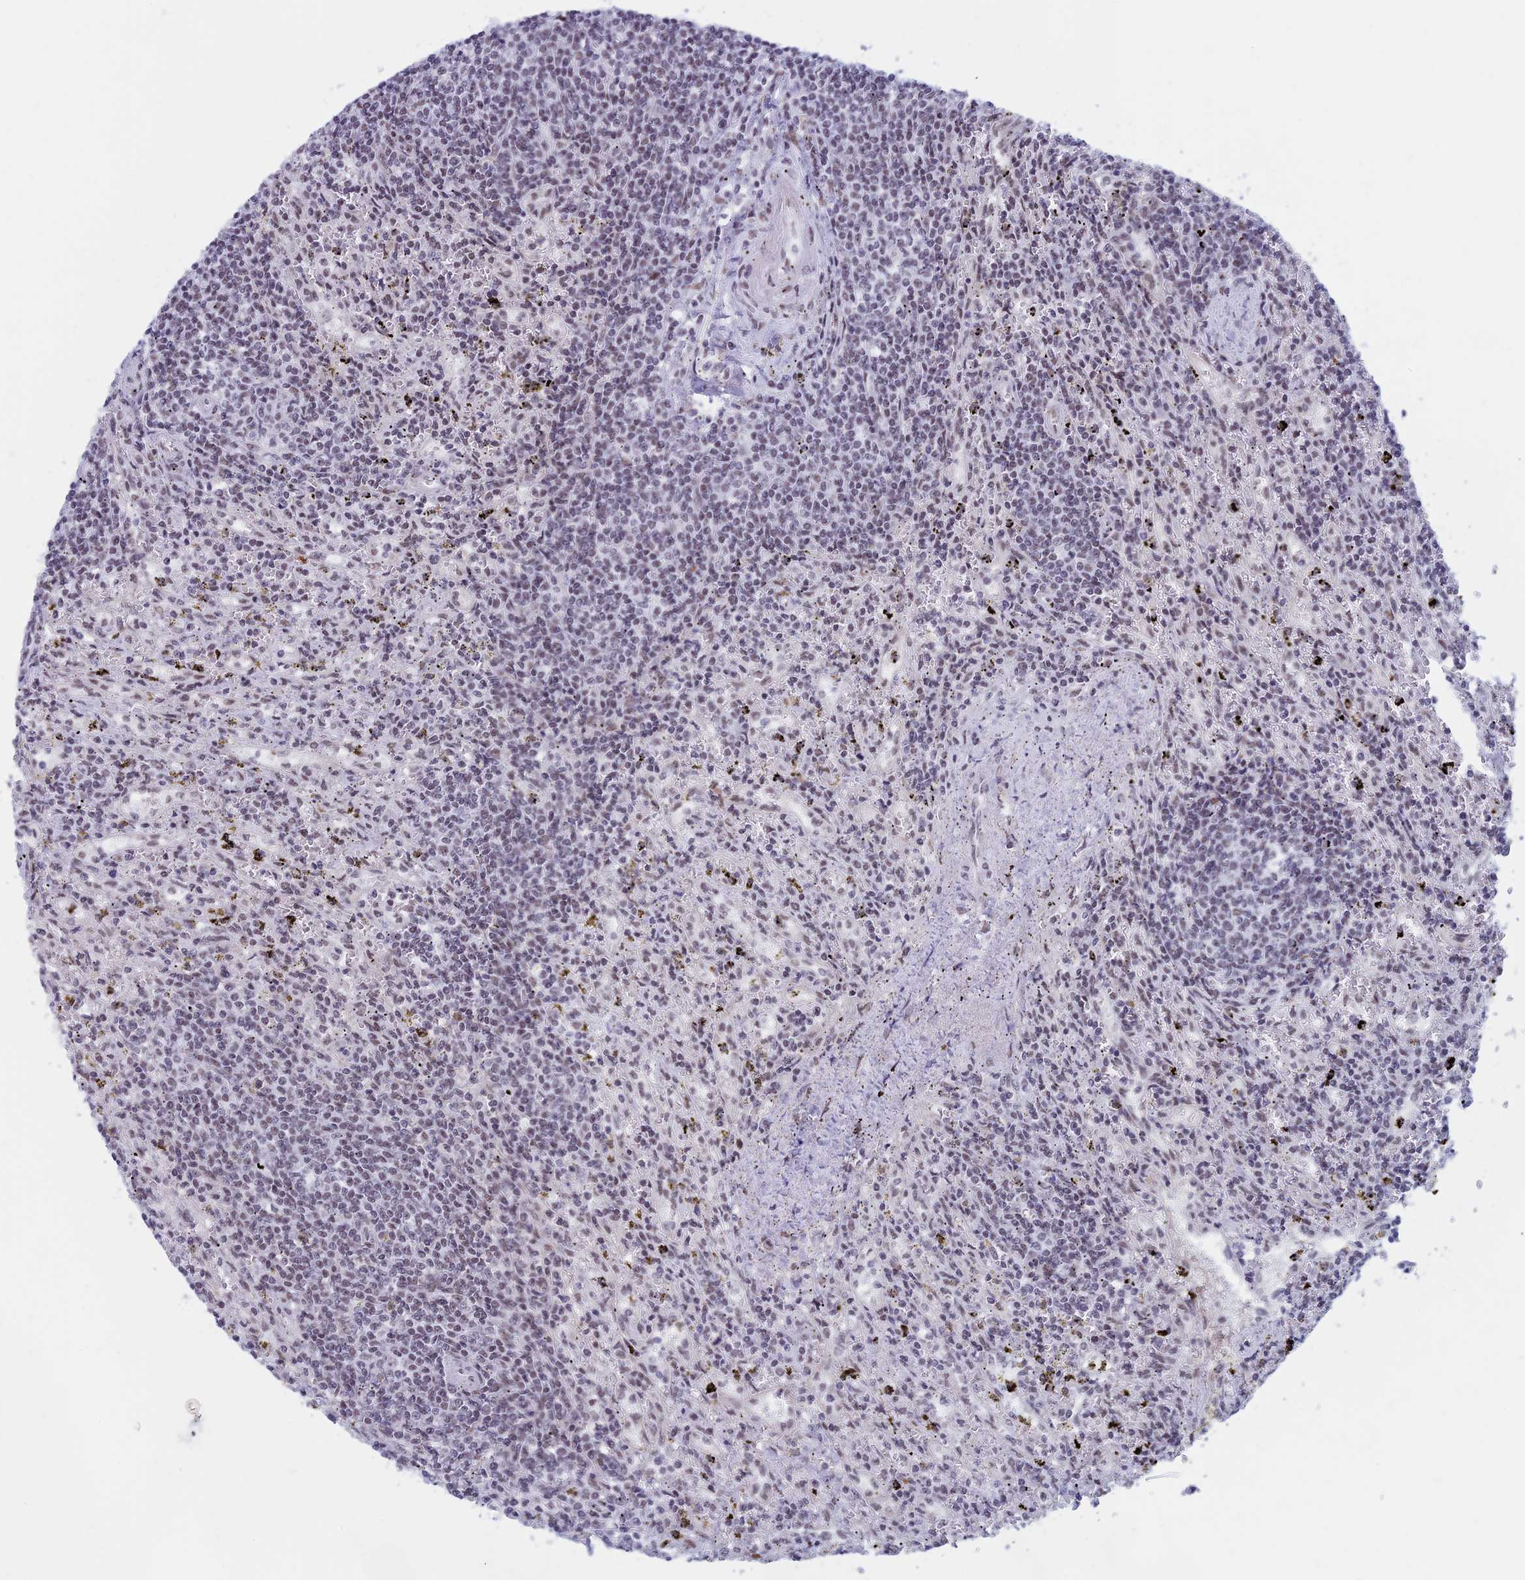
{"staining": {"intensity": "negative", "quantity": "none", "location": "none"}, "tissue": "lymphoma", "cell_type": "Tumor cells", "image_type": "cancer", "snomed": [{"axis": "morphology", "description": "Malignant lymphoma, non-Hodgkin's type, Low grade"}, {"axis": "topography", "description": "Spleen"}], "caption": "Protein analysis of lymphoma reveals no significant expression in tumor cells.", "gene": "ASH2L", "patient": {"sex": "male", "age": 76}}